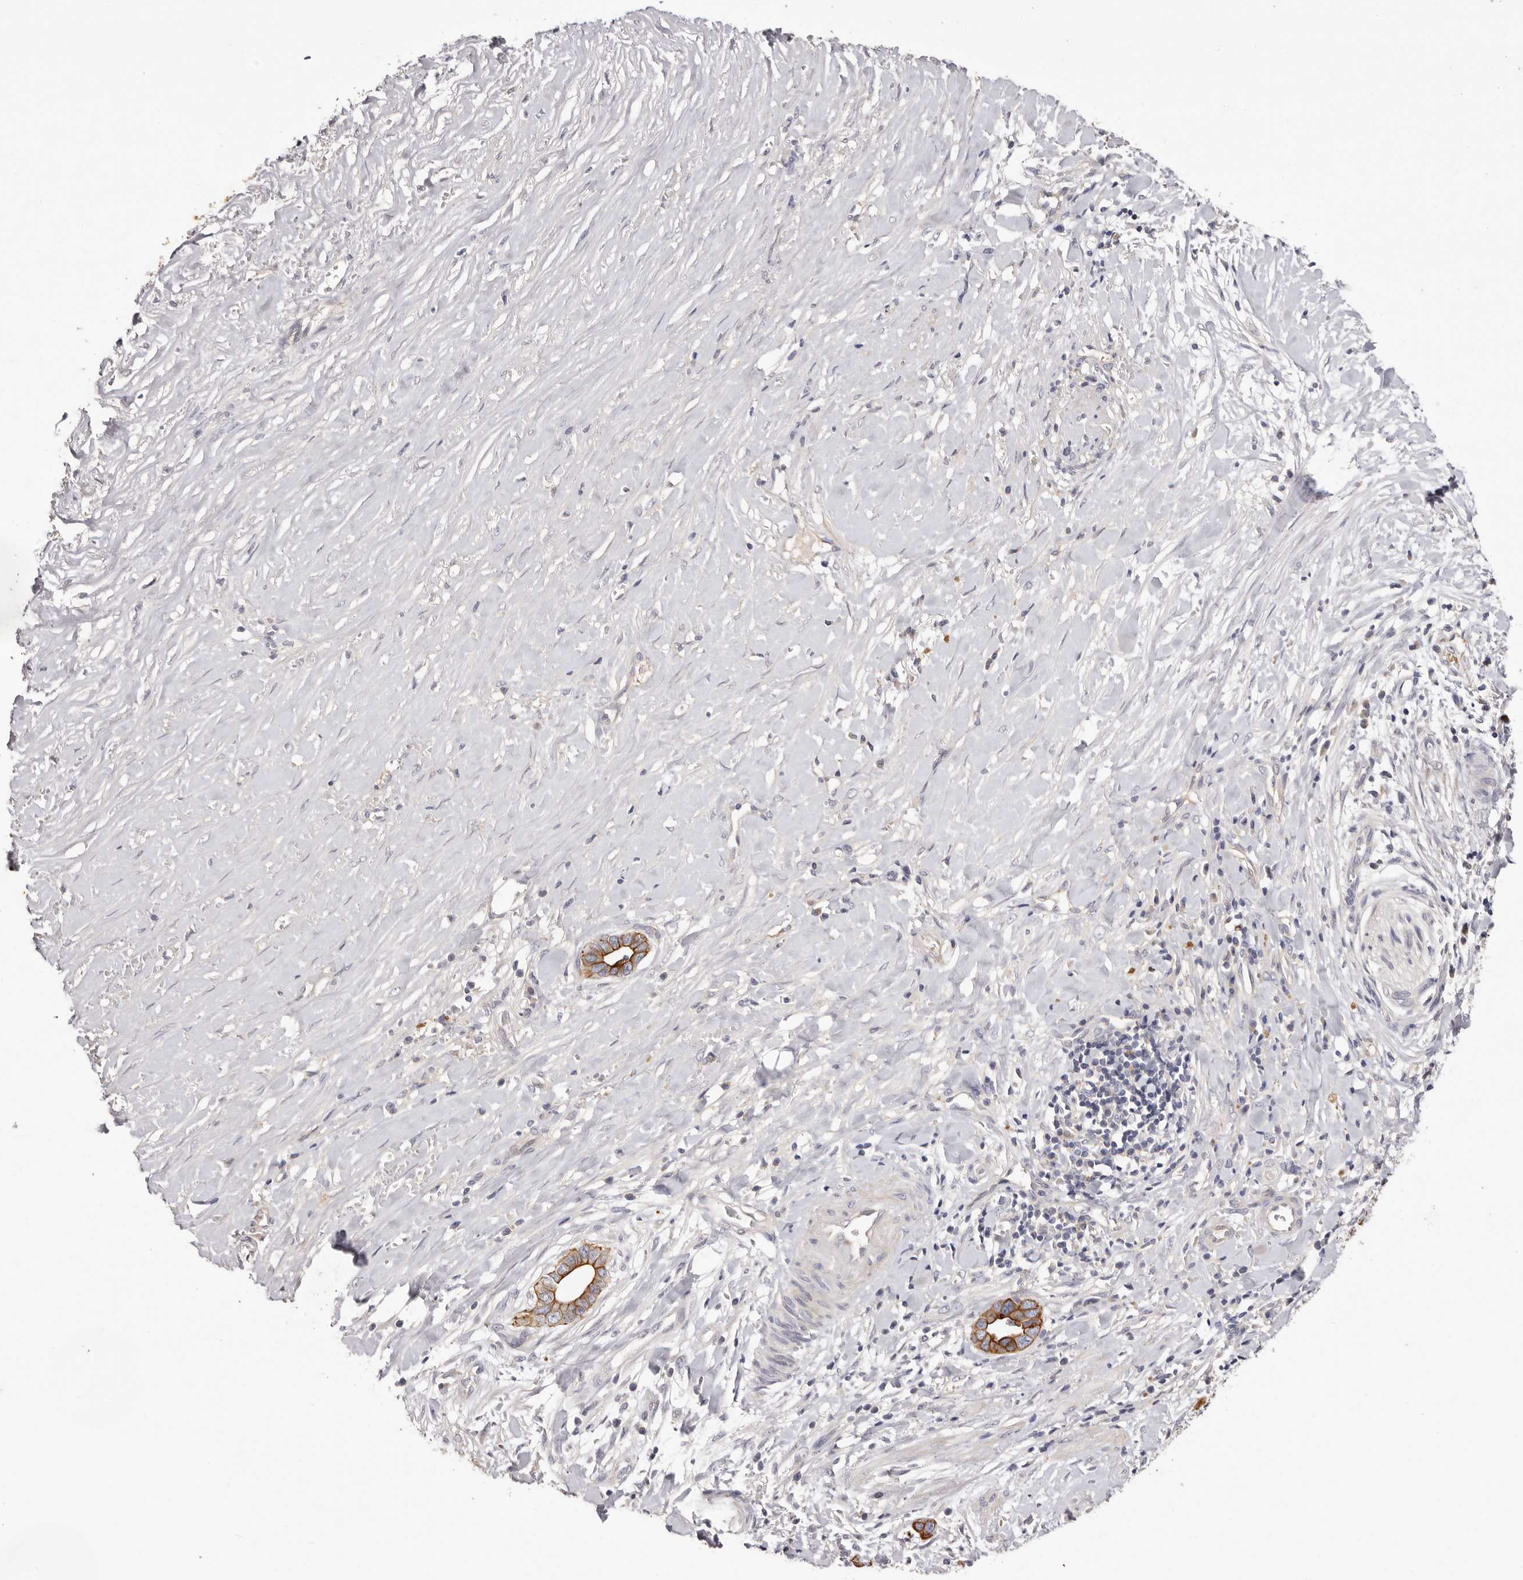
{"staining": {"intensity": "moderate", "quantity": ">75%", "location": "cytoplasmic/membranous"}, "tissue": "liver cancer", "cell_type": "Tumor cells", "image_type": "cancer", "snomed": [{"axis": "morphology", "description": "Cholangiocarcinoma"}, {"axis": "topography", "description": "Liver"}], "caption": "The image reveals staining of liver cancer (cholangiocarcinoma), revealing moderate cytoplasmic/membranous protein expression (brown color) within tumor cells.", "gene": "STK16", "patient": {"sex": "female", "age": 79}}